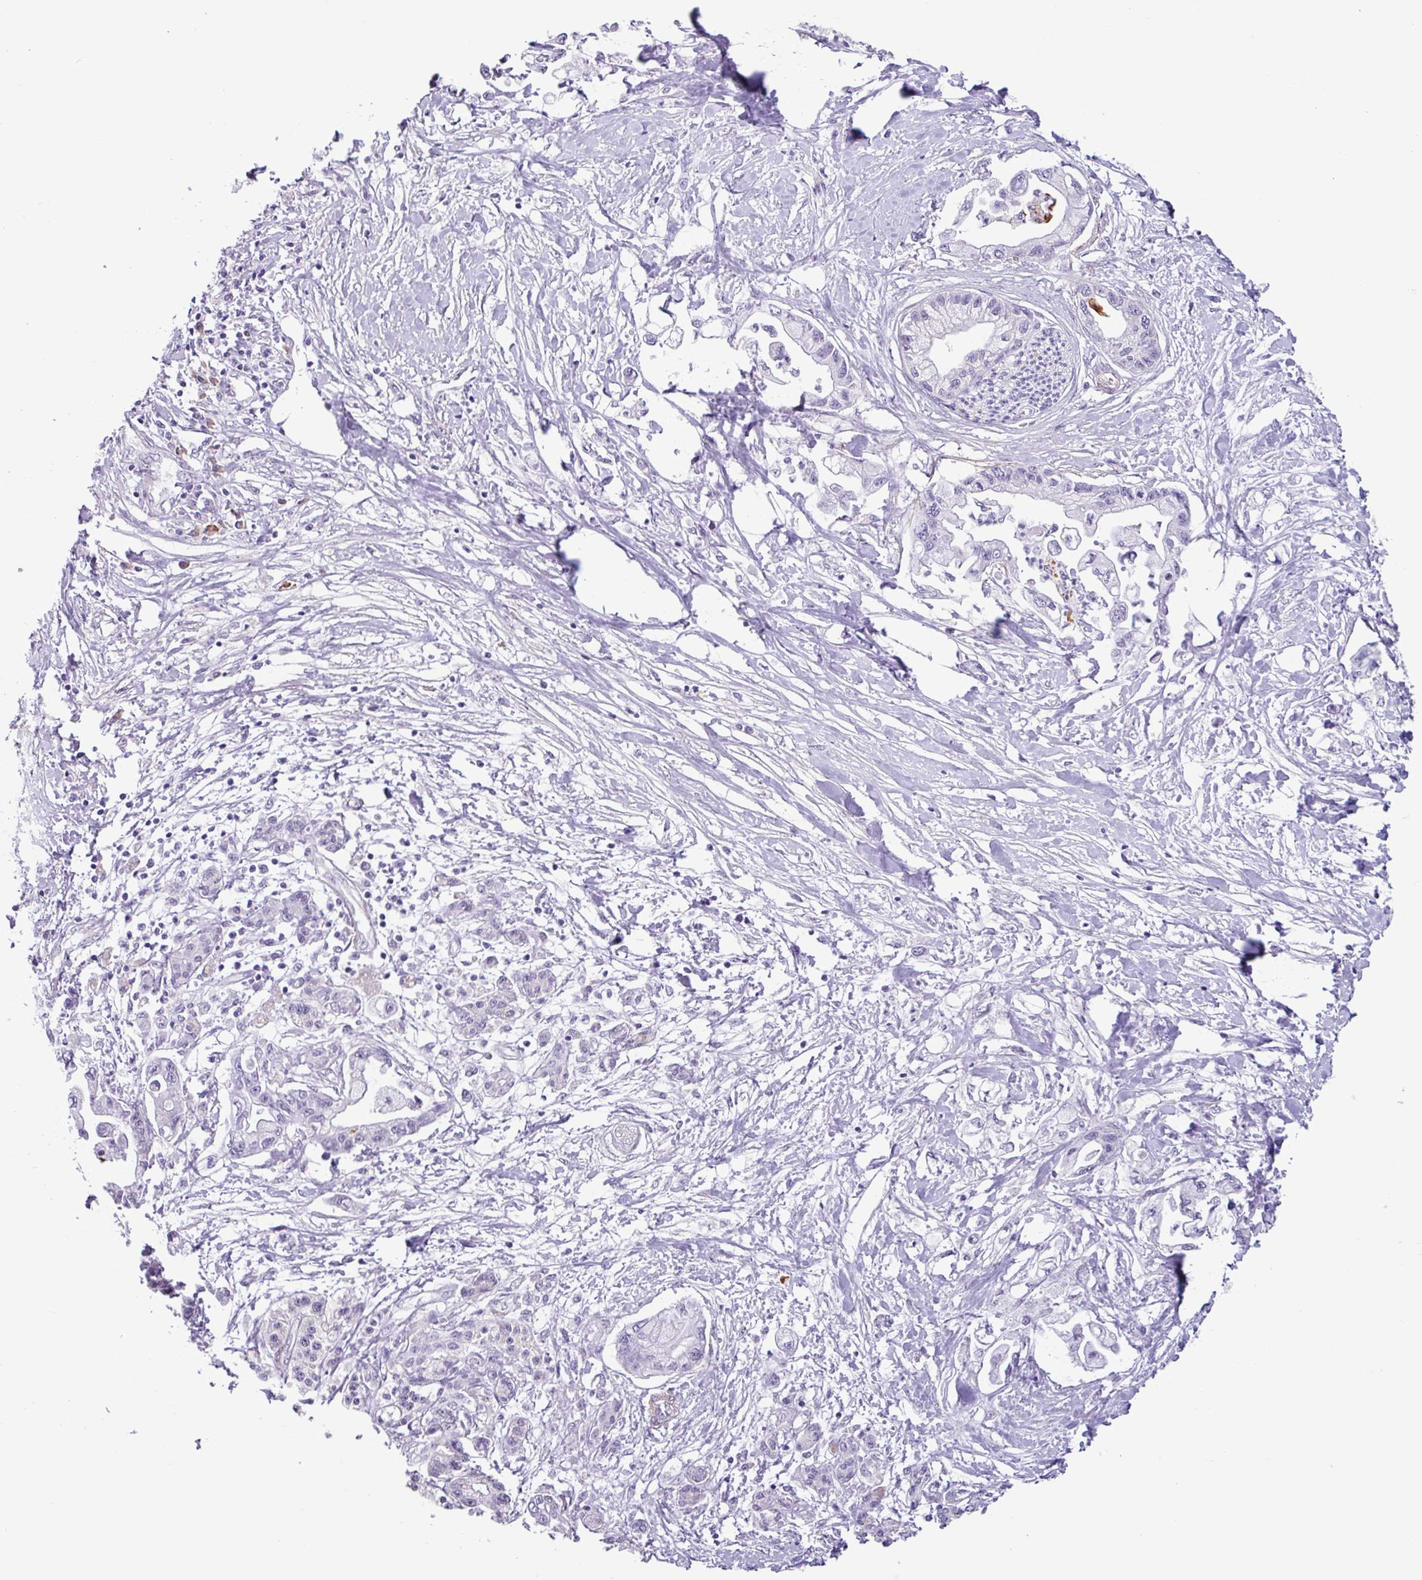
{"staining": {"intensity": "negative", "quantity": "none", "location": "none"}, "tissue": "pancreatic cancer", "cell_type": "Tumor cells", "image_type": "cancer", "snomed": [{"axis": "morphology", "description": "Adenocarcinoma, NOS"}, {"axis": "topography", "description": "Pancreas"}], "caption": "Immunohistochemistry of human pancreatic cancer exhibits no expression in tumor cells.", "gene": "OTX1", "patient": {"sex": "male", "age": 61}}